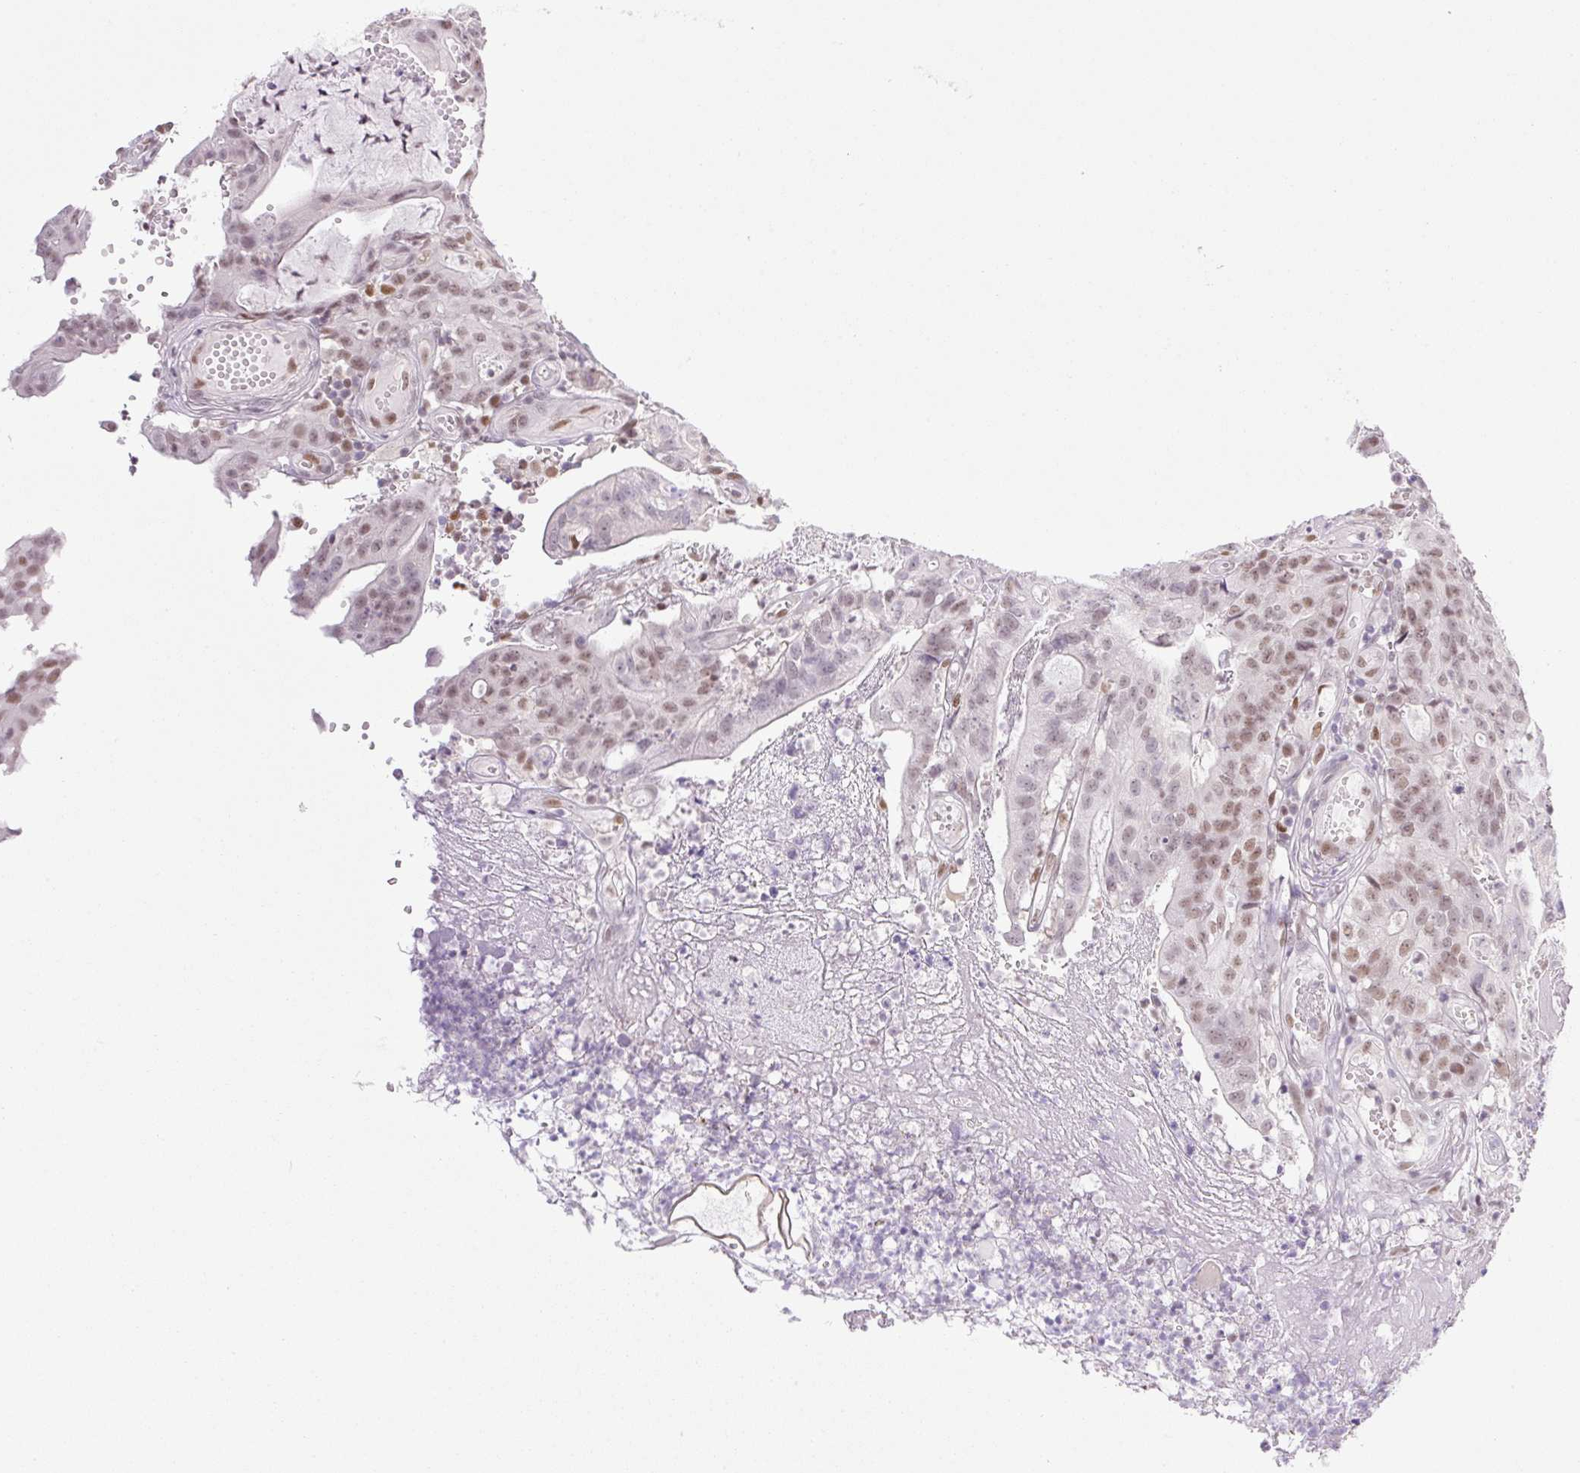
{"staining": {"intensity": "moderate", "quantity": "<25%", "location": "nuclear"}, "tissue": "colorectal cancer", "cell_type": "Tumor cells", "image_type": "cancer", "snomed": [{"axis": "morphology", "description": "Adenocarcinoma, NOS"}, {"axis": "topography", "description": "Colon"}], "caption": "Tumor cells exhibit moderate nuclear expression in approximately <25% of cells in adenocarcinoma (colorectal).", "gene": "TLE3", "patient": {"sex": "male", "age": 83}}